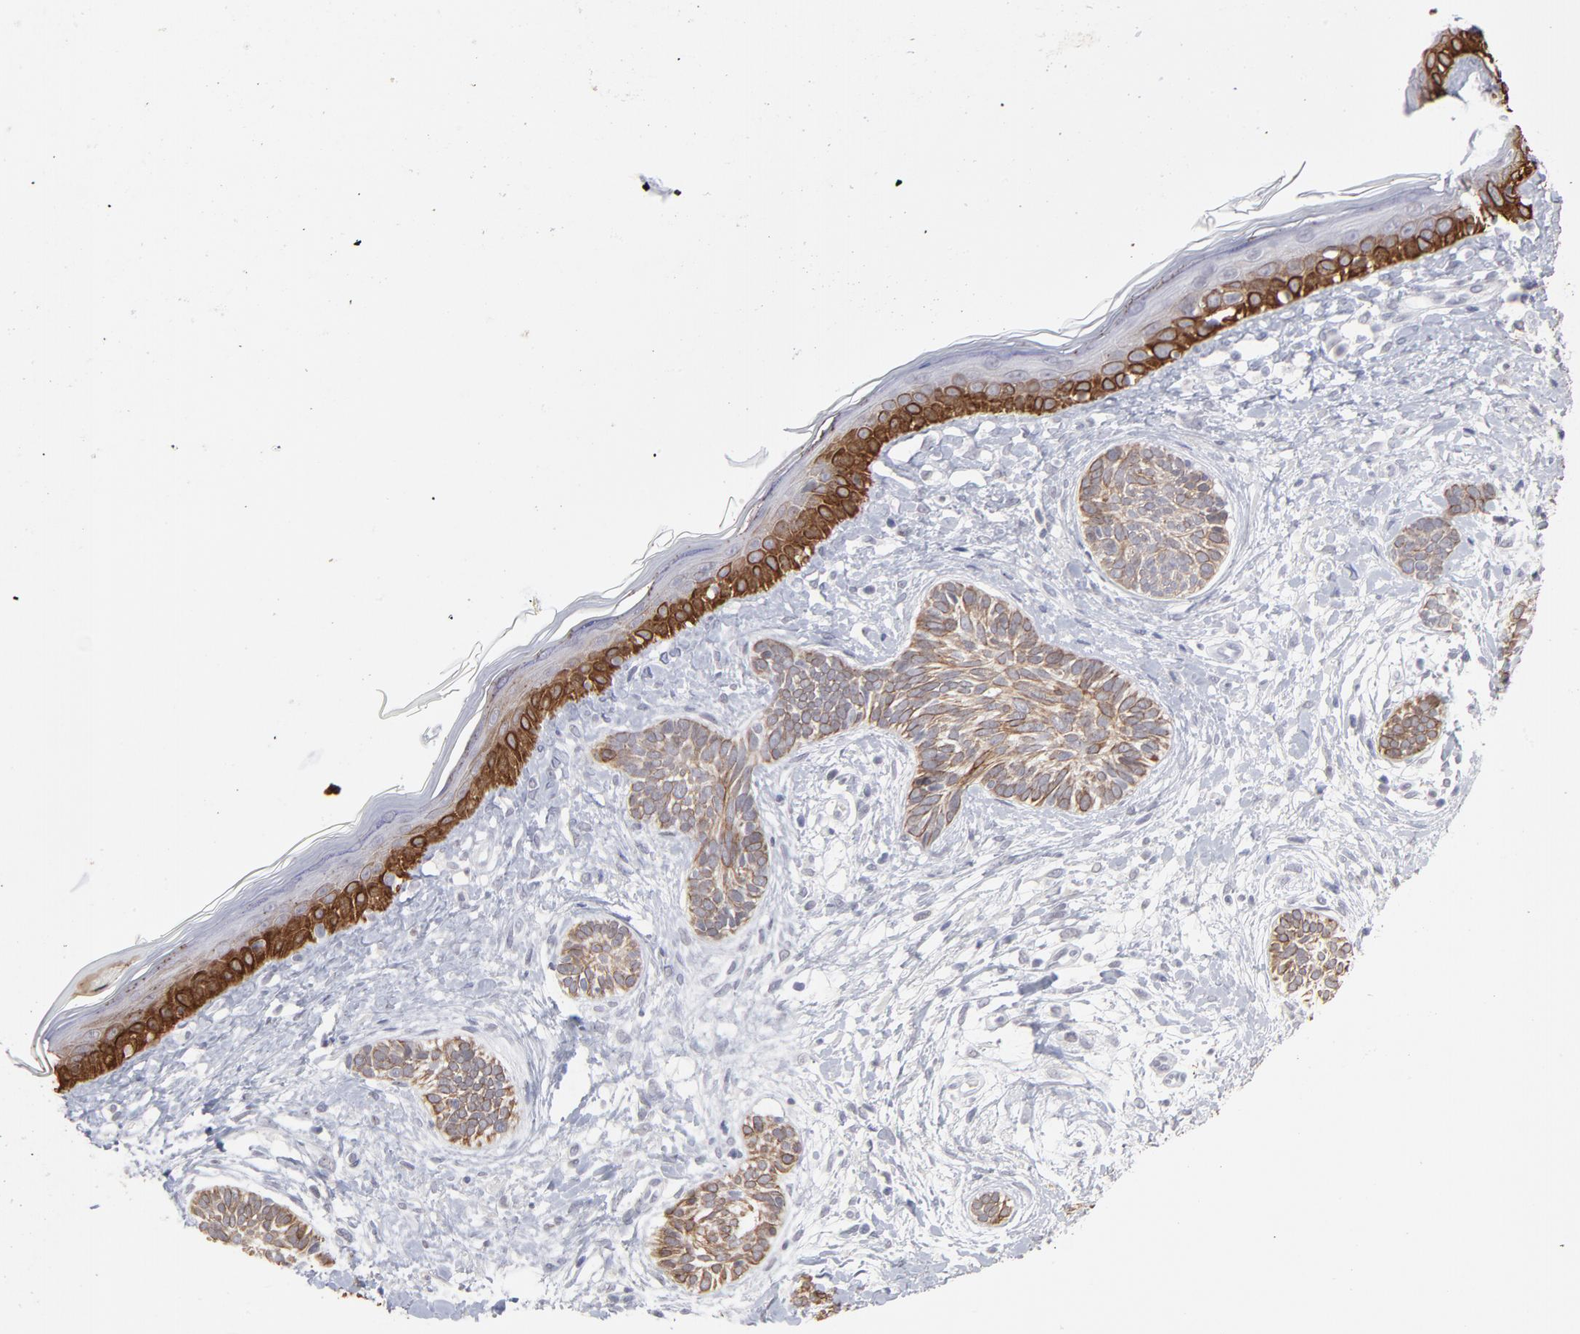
{"staining": {"intensity": "moderate", "quantity": ">75%", "location": "cytoplasmic/membranous"}, "tissue": "skin cancer", "cell_type": "Tumor cells", "image_type": "cancer", "snomed": [{"axis": "morphology", "description": "Normal tissue, NOS"}, {"axis": "morphology", "description": "Basal cell carcinoma"}, {"axis": "topography", "description": "Skin"}], "caption": "Protein analysis of basal cell carcinoma (skin) tissue displays moderate cytoplasmic/membranous positivity in about >75% of tumor cells.", "gene": "CCR2", "patient": {"sex": "male", "age": 63}}